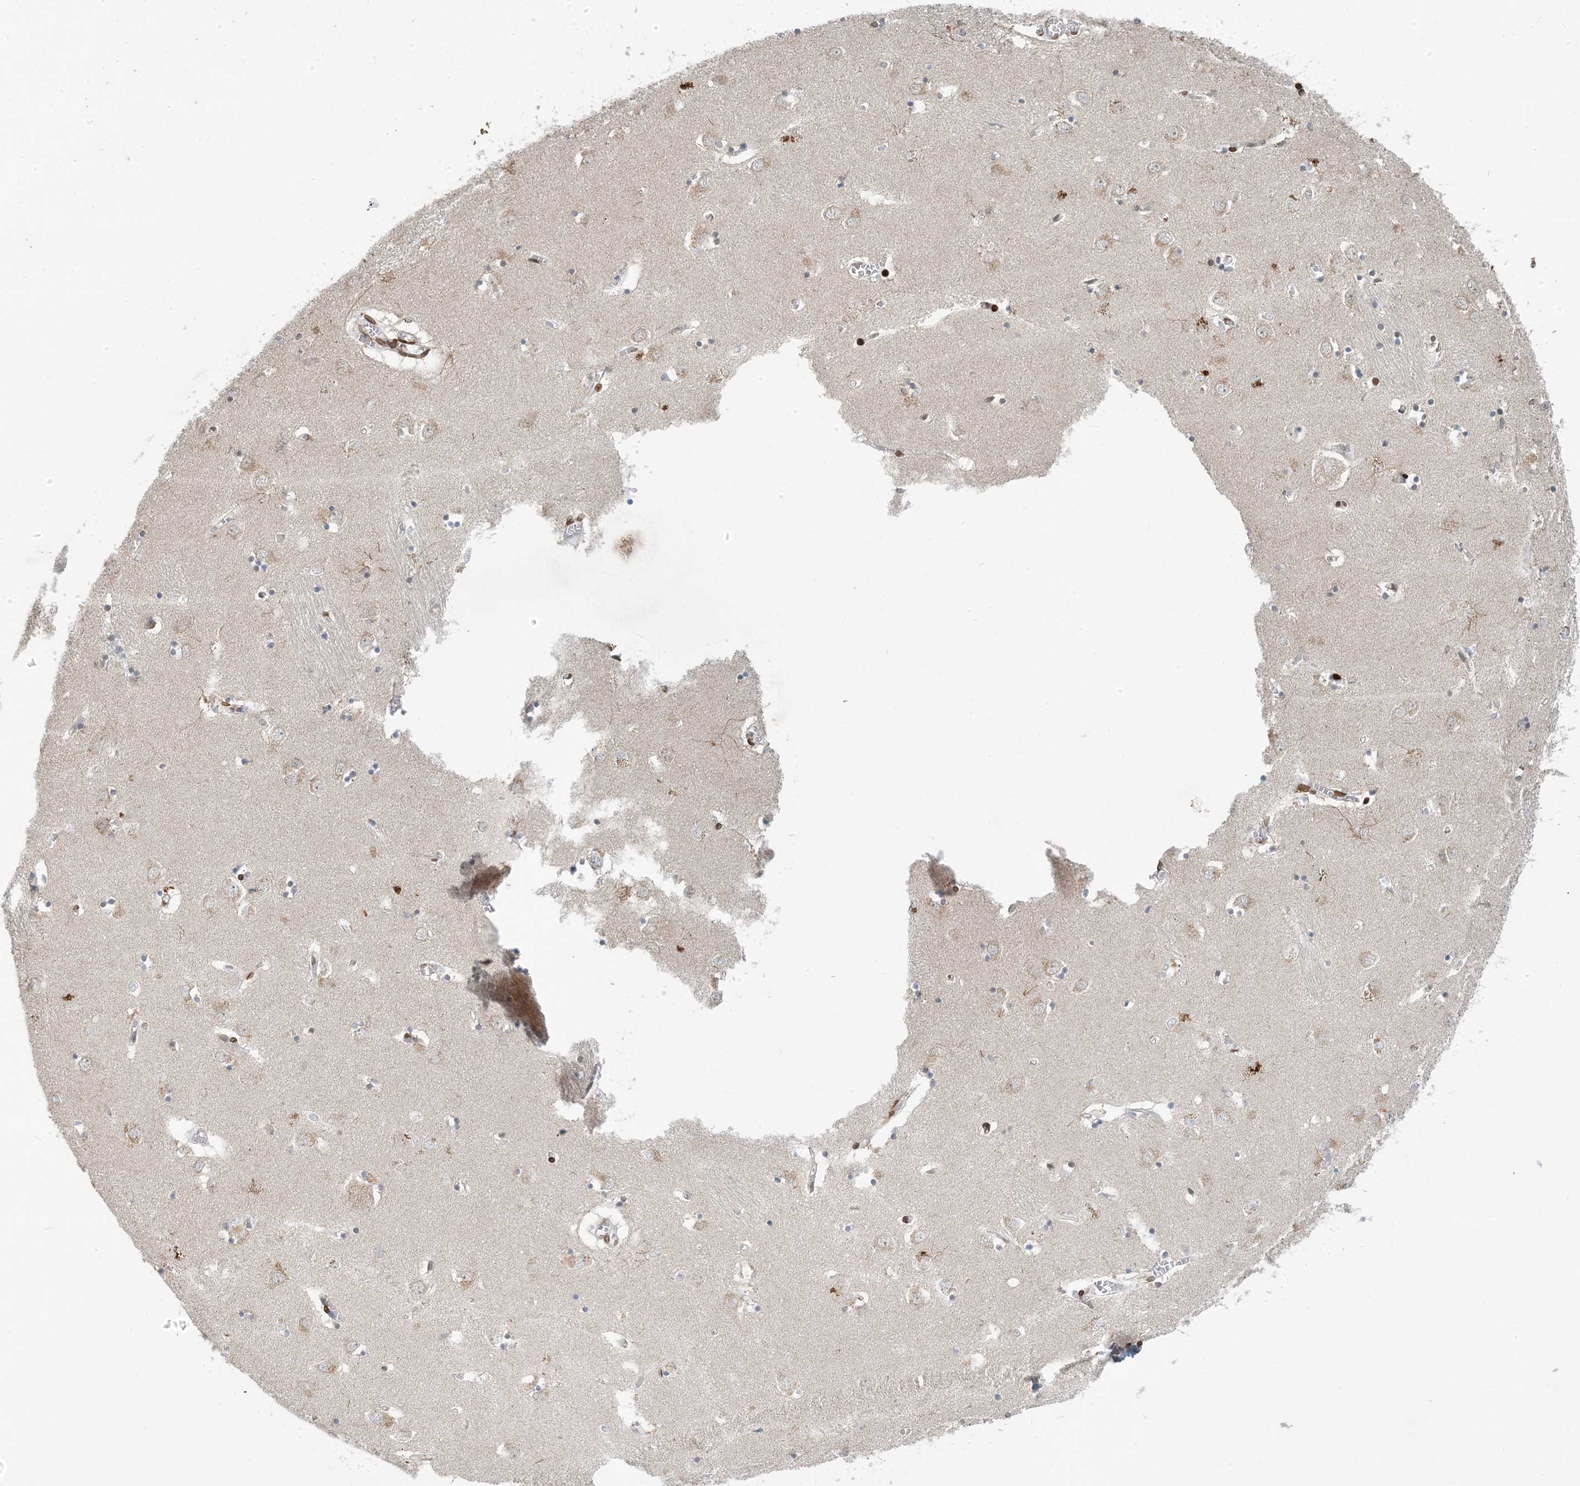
{"staining": {"intensity": "negative", "quantity": "none", "location": "none"}, "tissue": "caudate", "cell_type": "Glial cells", "image_type": "normal", "snomed": [{"axis": "morphology", "description": "Normal tissue, NOS"}, {"axis": "topography", "description": "Lateral ventricle wall"}], "caption": "Immunohistochemistry (IHC) of normal human caudate demonstrates no staining in glial cells.", "gene": "SLC35A2", "patient": {"sex": "male", "age": 70}}